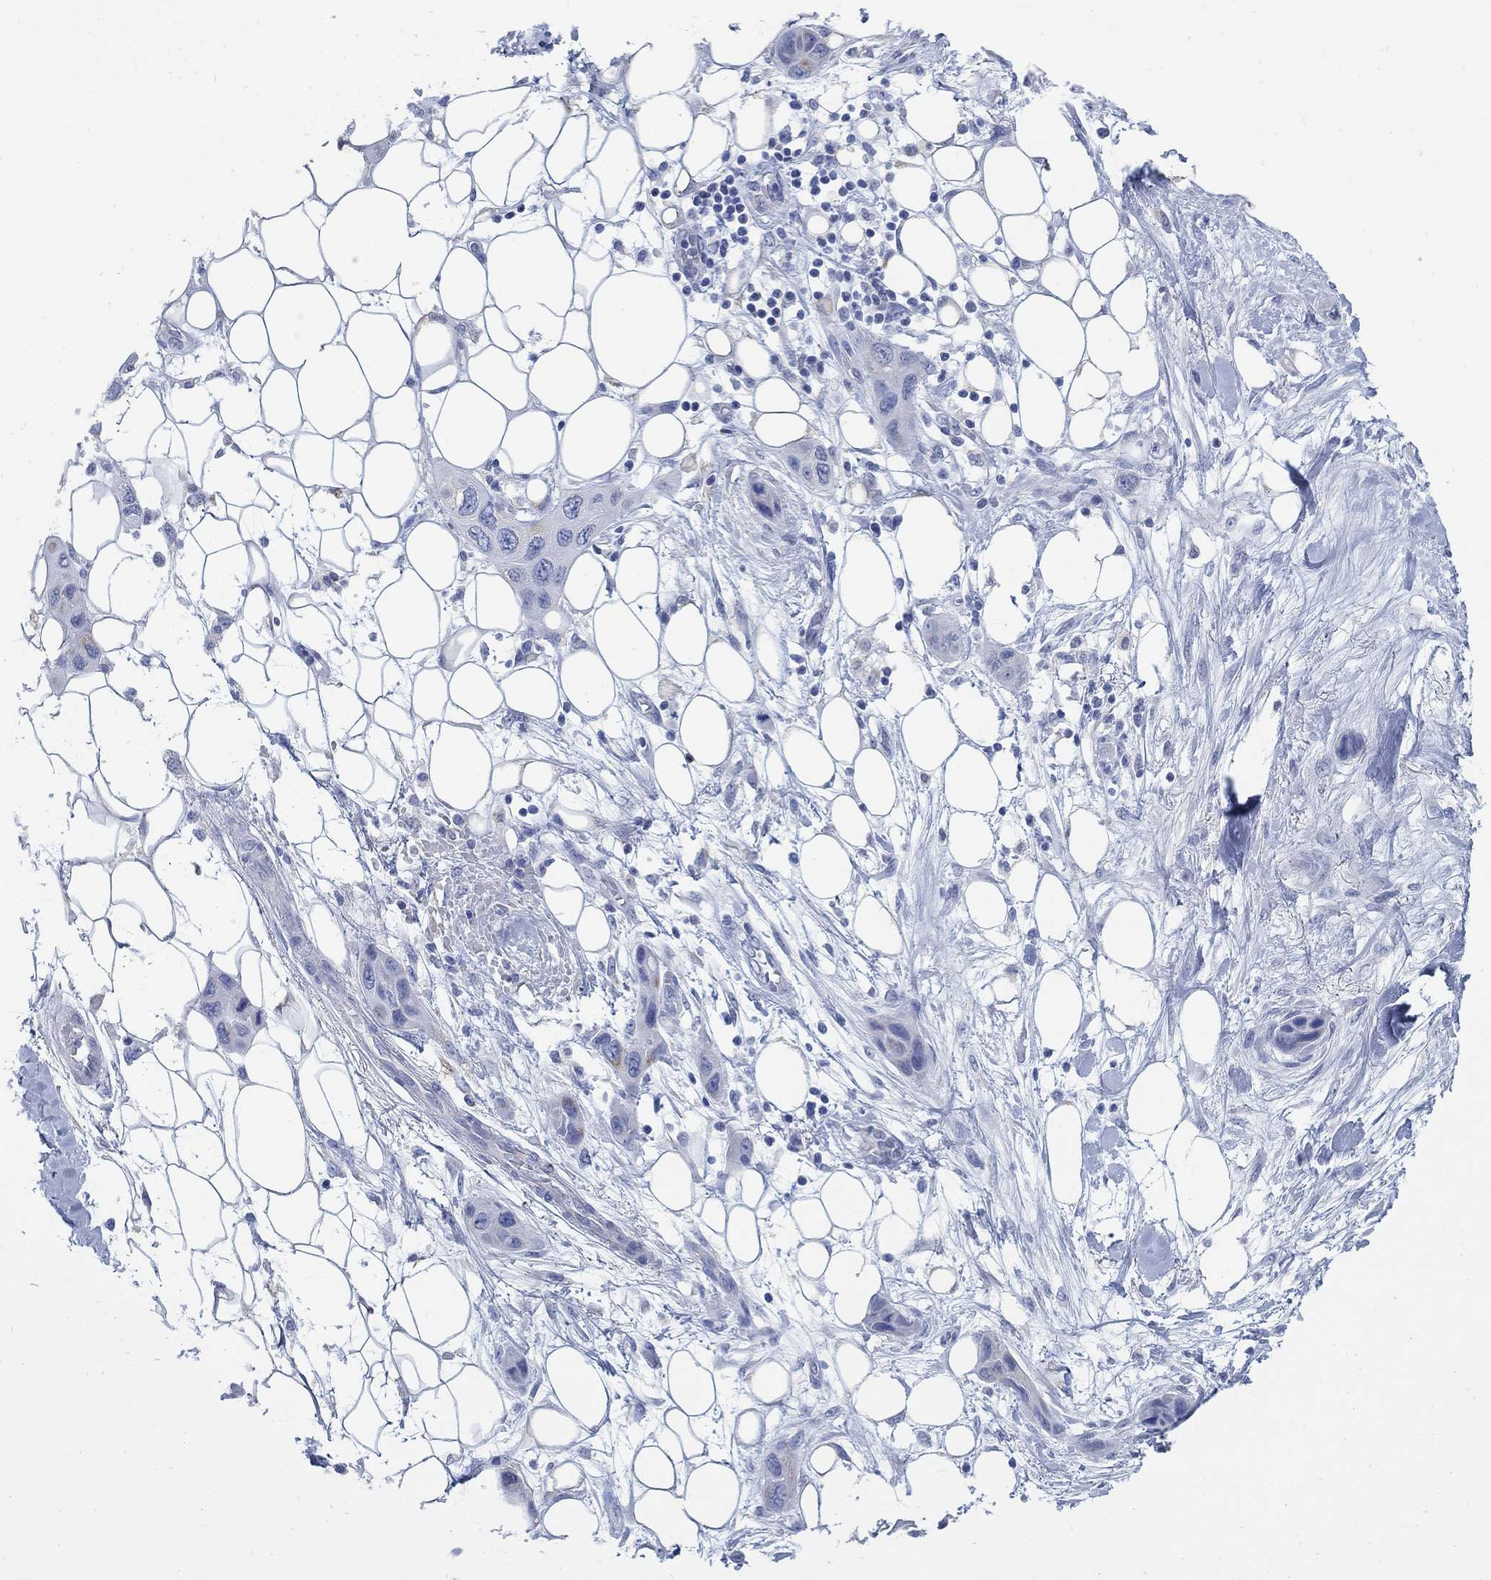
{"staining": {"intensity": "negative", "quantity": "none", "location": "none"}, "tissue": "skin cancer", "cell_type": "Tumor cells", "image_type": "cancer", "snomed": [{"axis": "morphology", "description": "Squamous cell carcinoma, NOS"}, {"axis": "topography", "description": "Skin"}], "caption": "The immunohistochemistry photomicrograph has no significant positivity in tumor cells of squamous cell carcinoma (skin) tissue.", "gene": "SCCPDH", "patient": {"sex": "male", "age": 79}}